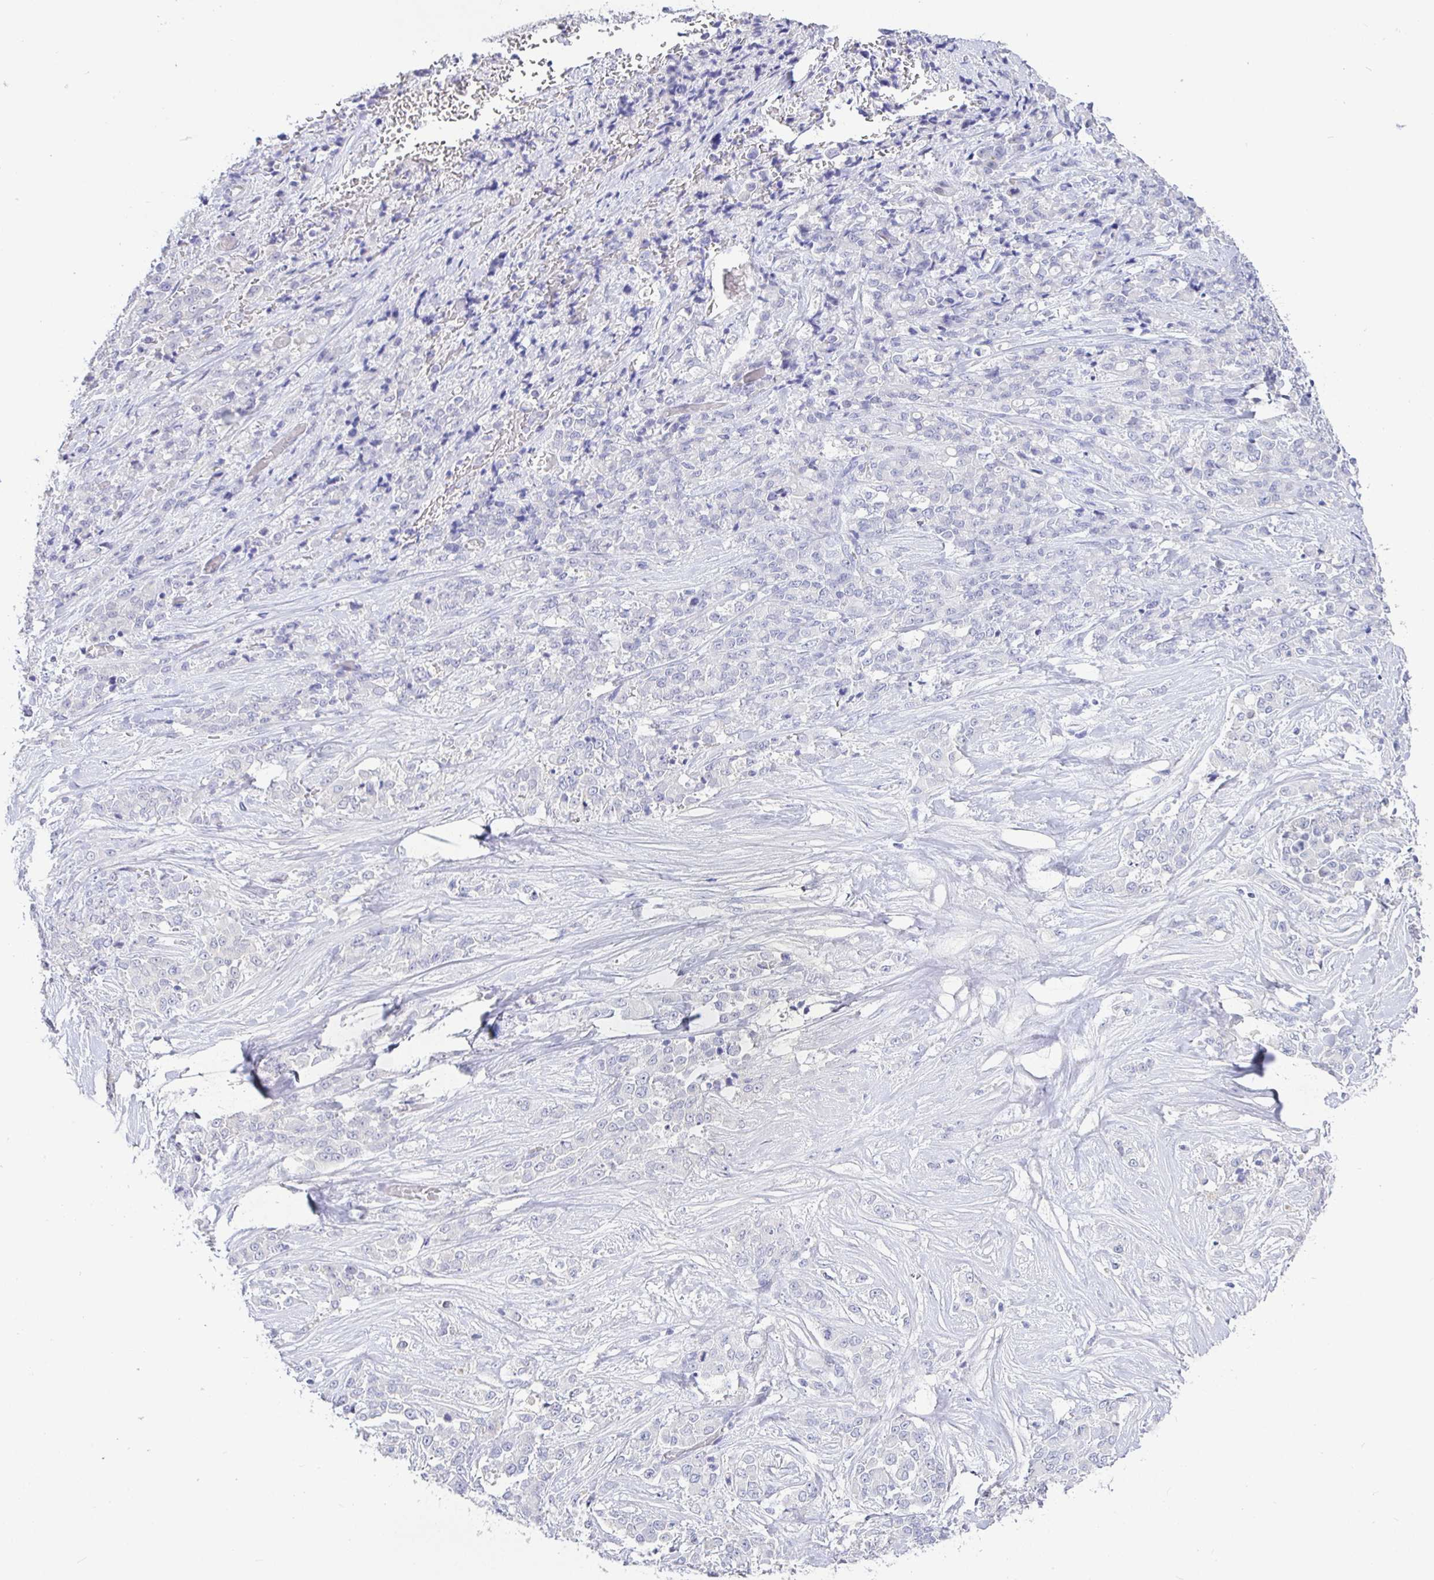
{"staining": {"intensity": "negative", "quantity": "none", "location": "none"}, "tissue": "stomach cancer", "cell_type": "Tumor cells", "image_type": "cancer", "snomed": [{"axis": "morphology", "description": "Adenocarcinoma, NOS"}, {"axis": "topography", "description": "Stomach"}], "caption": "Human stomach cancer (adenocarcinoma) stained for a protein using immunohistochemistry (IHC) demonstrates no expression in tumor cells.", "gene": "TPTE", "patient": {"sex": "female", "age": 76}}